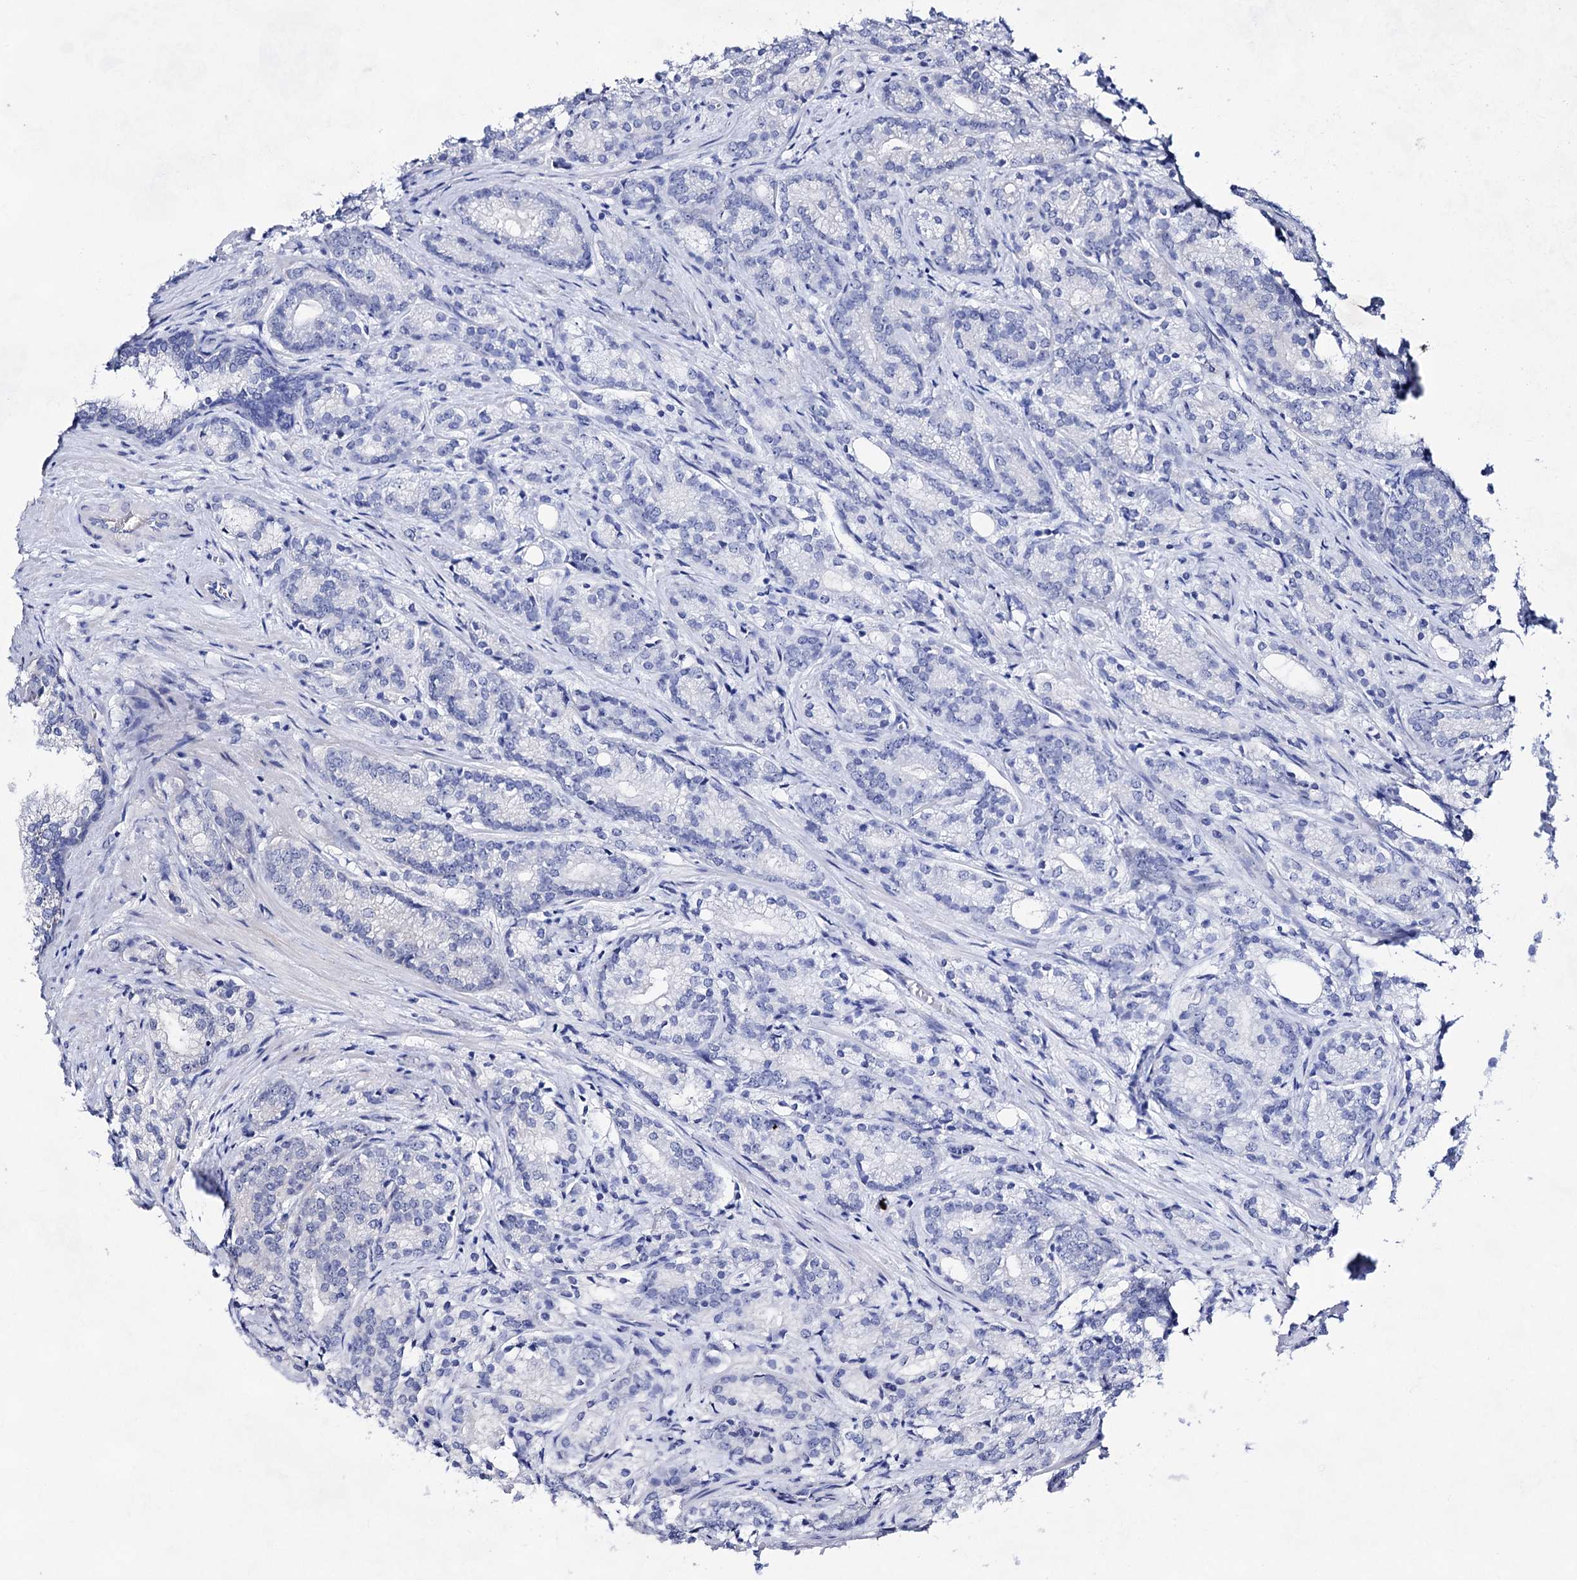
{"staining": {"intensity": "negative", "quantity": "none", "location": "none"}, "tissue": "prostate cancer", "cell_type": "Tumor cells", "image_type": "cancer", "snomed": [{"axis": "morphology", "description": "Adenocarcinoma, Low grade"}, {"axis": "topography", "description": "Prostate"}], "caption": "This is a image of immunohistochemistry (IHC) staining of prostate adenocarcinoma (low-grade), which shows no expression in tumor cells.", "gene": "PLIN1", "patient": {"sex": "male", "age": 71}}